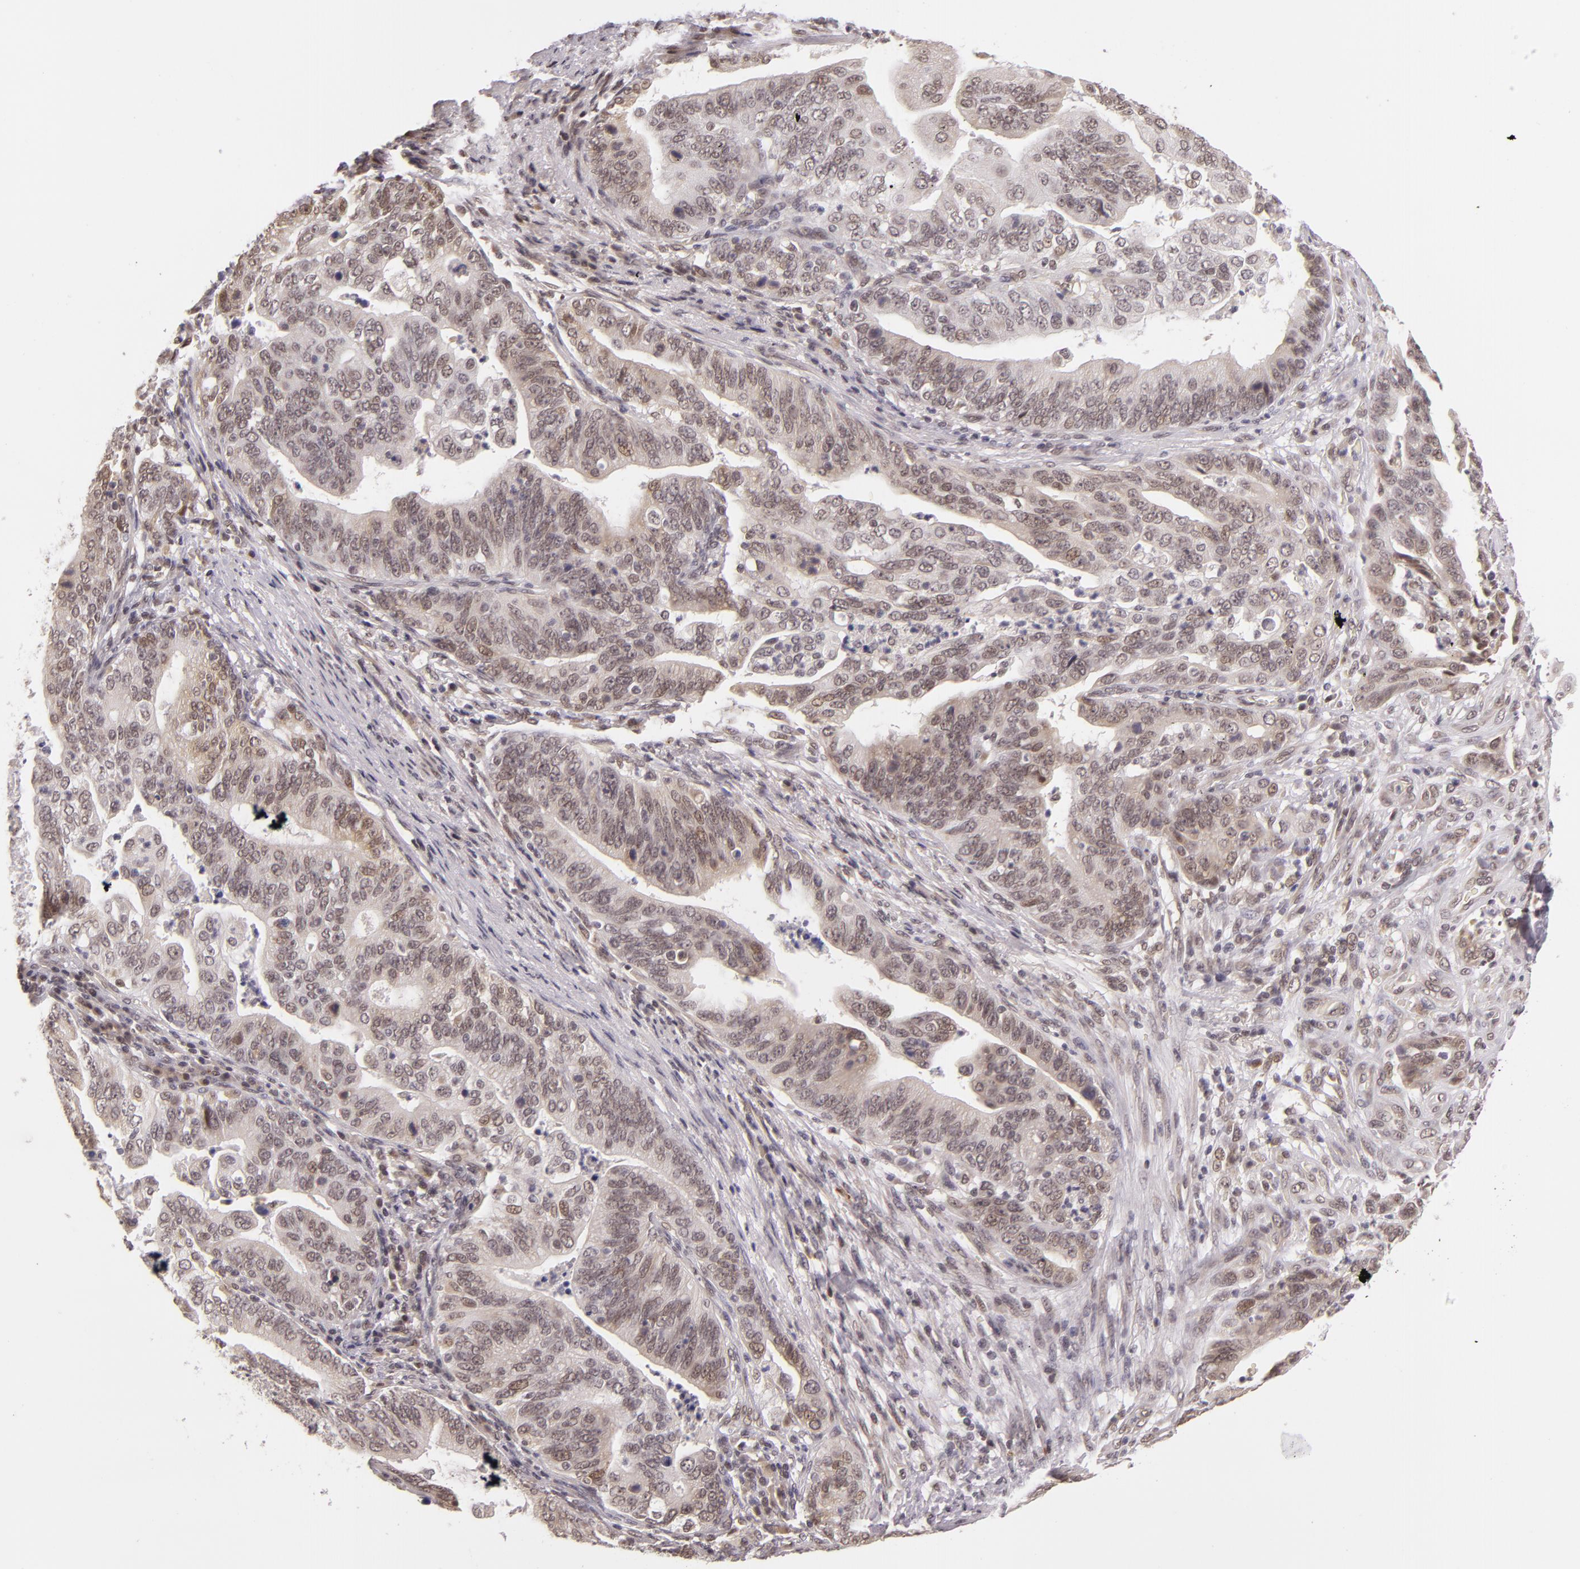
{"staining": {"intensity": "weak", "quantity": "<25%", "location": "nuclear"}, "tissue": "stomach cancer", "cell_type": "Tumor cells", "image_type": "cancer", "snomed": [{"axis": "morphology", "description": "Adenocarcinoma, NOS"}, {"axis": "topography", "description": "Stomach, upper"}], "caption": "Tumor cells show no significant protein positivity in stomach adenocarcinoma.", "gene": "ALX1", "patient": {"sex": "female", "age": 50}}